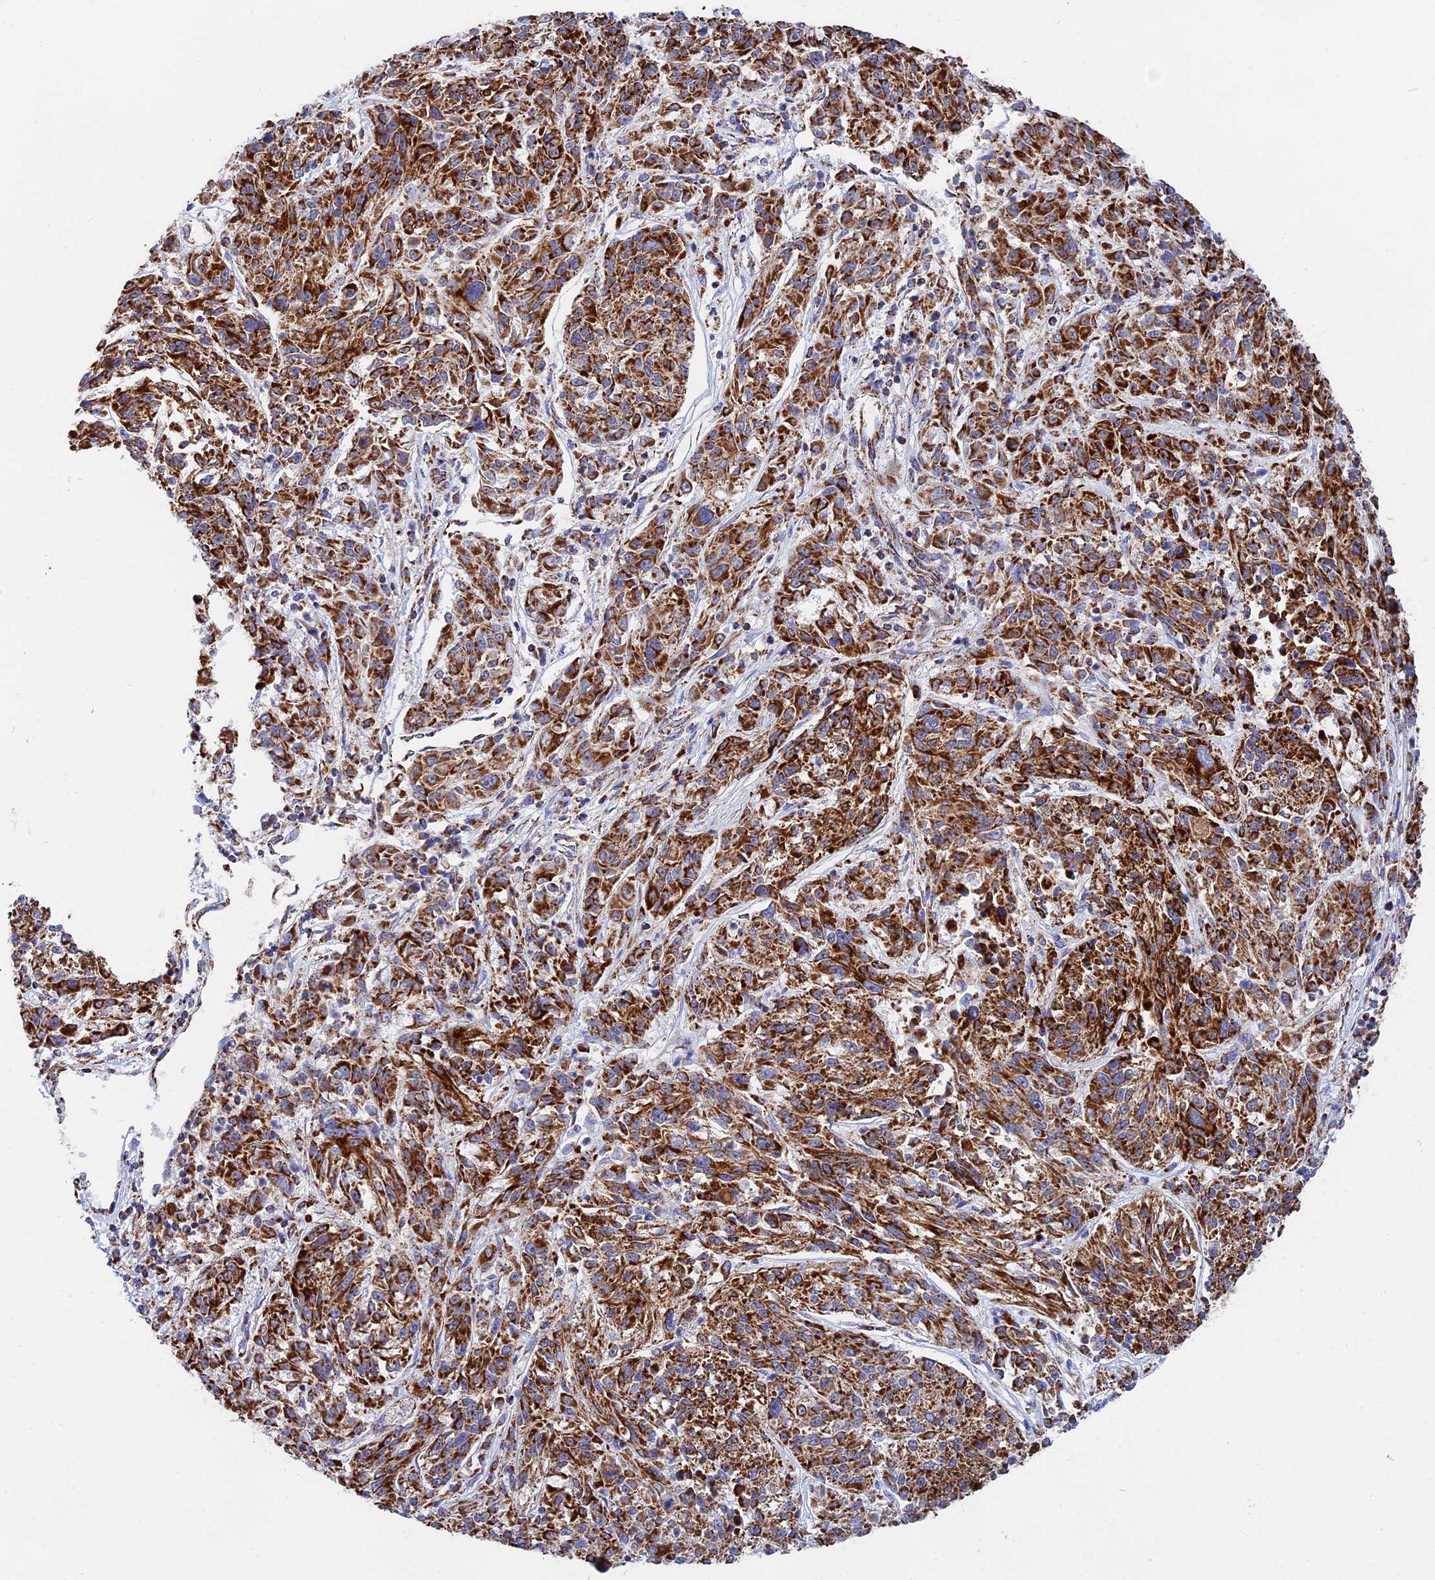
{"staining": {"intensity": "strong", "quantity": ">75%", "location": "cytoplasmic/membranous"}, "tissue": "melanoma", "cell_type": "Tumor cells", "image_type": "cancer", "snomed": [{"axis": "morphology", "description": "Malignant melanoma, NOS"}, {"axis": "topography", "description": "Skin"}], "caption": "Malignant melanoma stained with a protein marker shows strong staining in tumor cells.", "gene": "NDUFA5", "patient": {"sex": "male", "age": 53}}